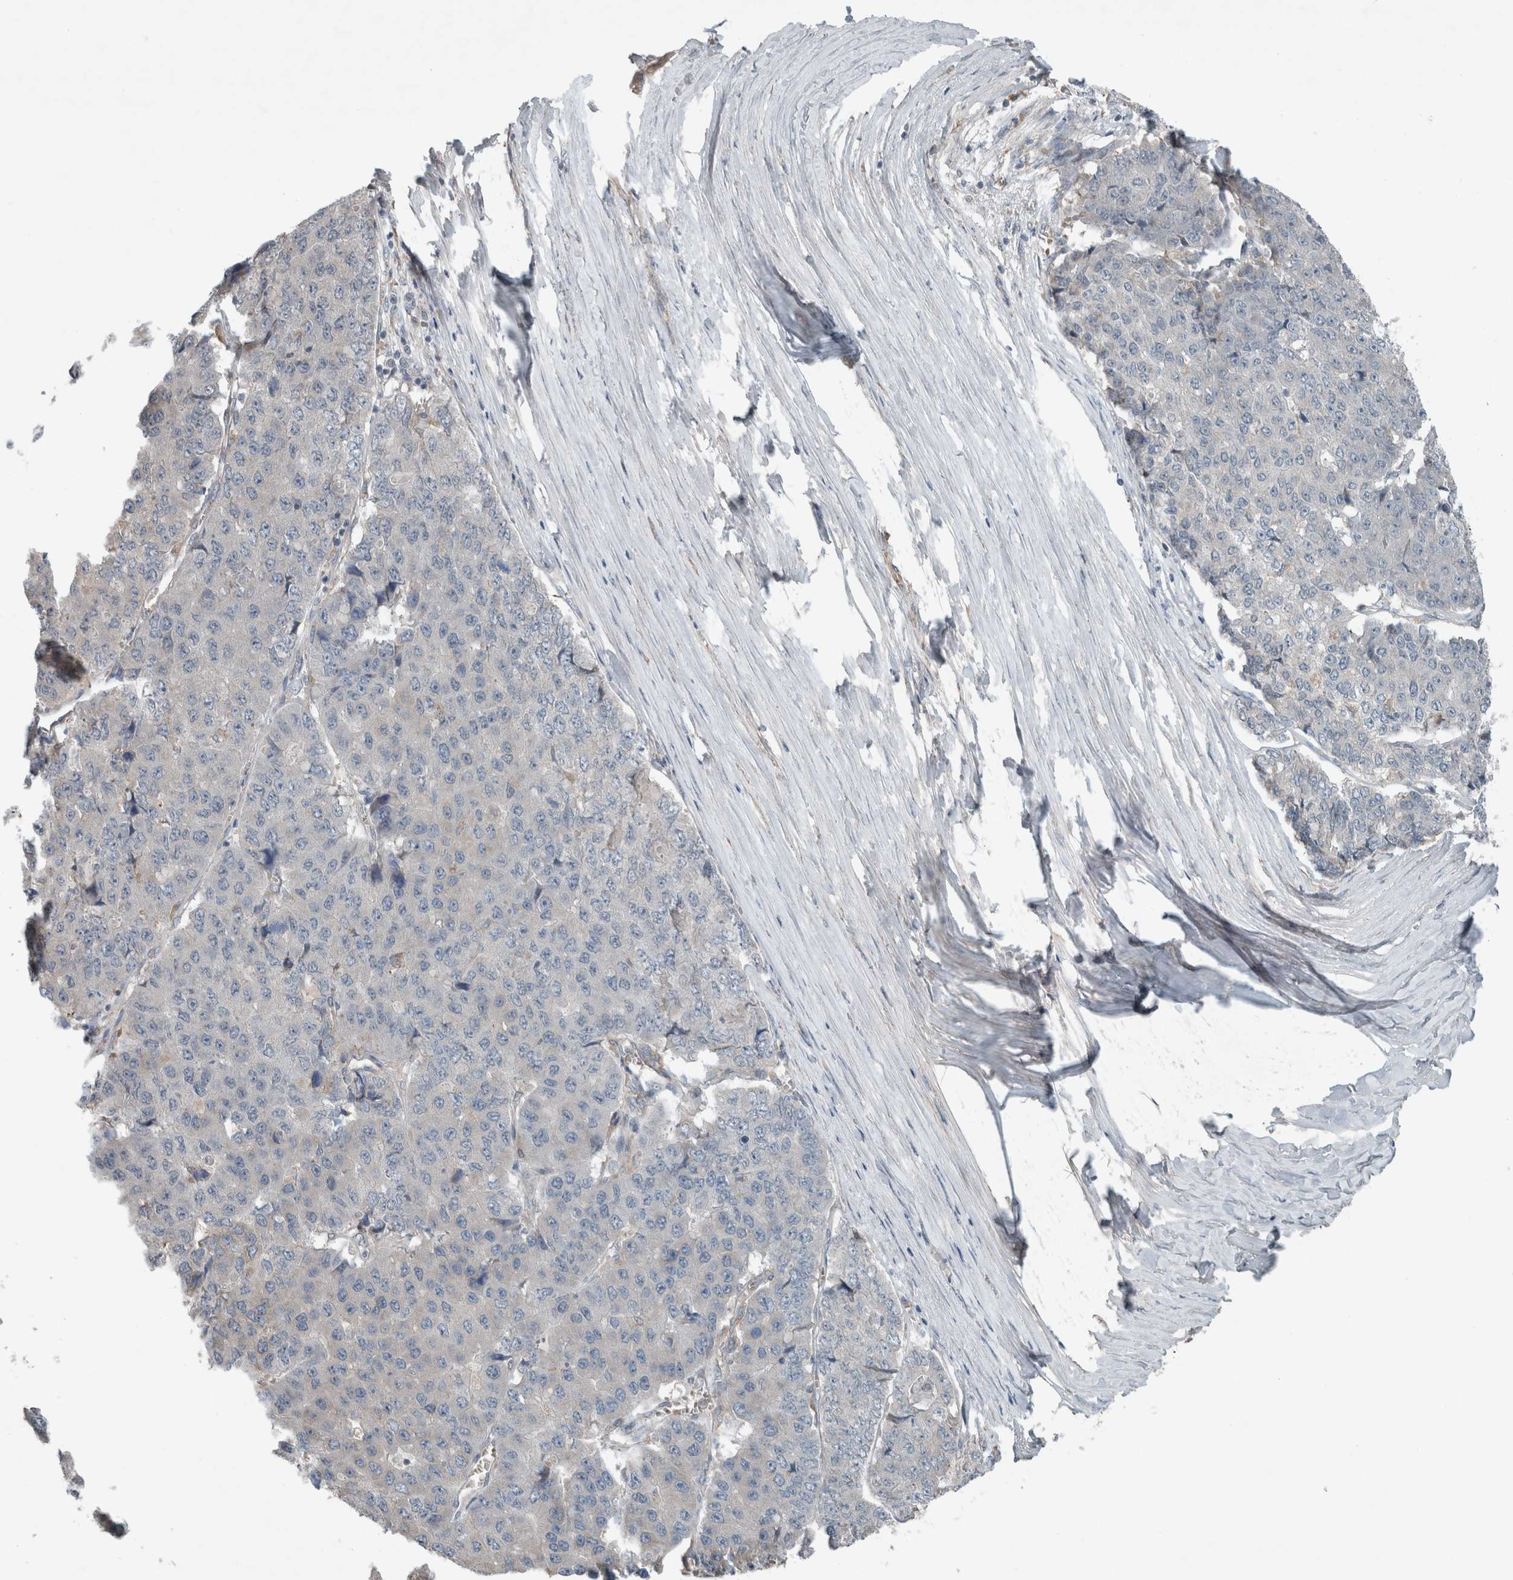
{"staining": {"intensity": "negative", "quantity": "none", "location": "none"}, "tissue": "pancreatic cancer", "cell_type": "Tumor cells", "image_type": "cancer", "snomed": [{"axis": "morphology", "description": "Adenocarcinoma, NOS"}, {"axis": "topography", "description": "Pancreas"}], "caption": "Immunohistochemical staining of human pancreatic cancer (adenocarcinoma) displays no significant positivity in tumor cells.", "gene": "JADE2", "patient": {"sex": "male", "age": 50}}